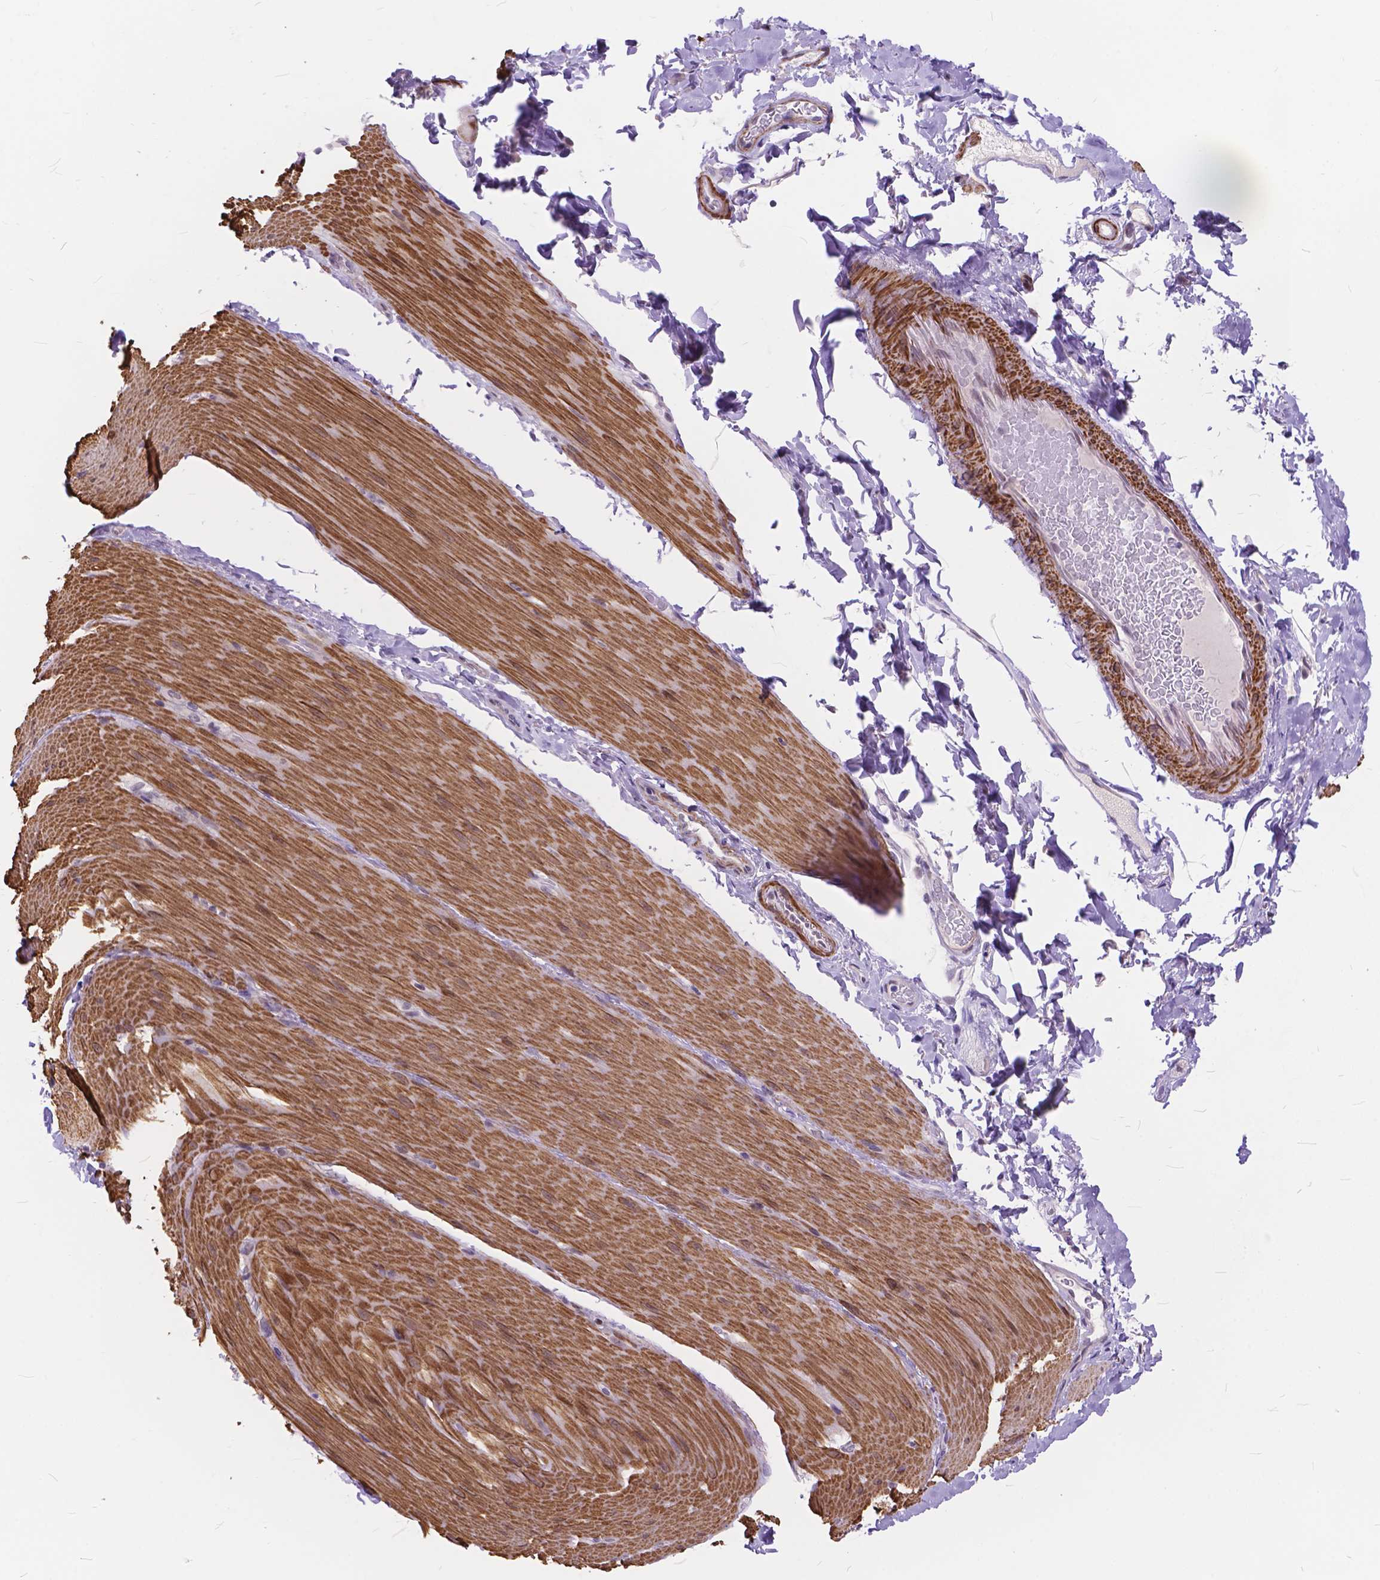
{"staining": {"intensity": "strong", "quantity": ">75%", "location": "cytoplasmic/membranous"}, "tissue": "smooth muscle", "cell_type": "Smooth muscle cells", "image_type": "normal", "snomed": [{"axis": "morphology", "description": "Normal tissue, NOS"}, {"axis": "topography", "description": "Smooth muscle"}, {"axis": "topography", "description": "Colon"}], "caption": "The photomicrograph exhibits a brown stain indicating the presence of a protein in the cytoplasmic/membranous of smooth muscle cells in smooth muscle. (Stains: DAB in brown, nuclei in blue, Microscopy: brightfield microscopy at high magnification).", "gene": "MAN2C1", "patient": {"sex": "male", "age": 73}}